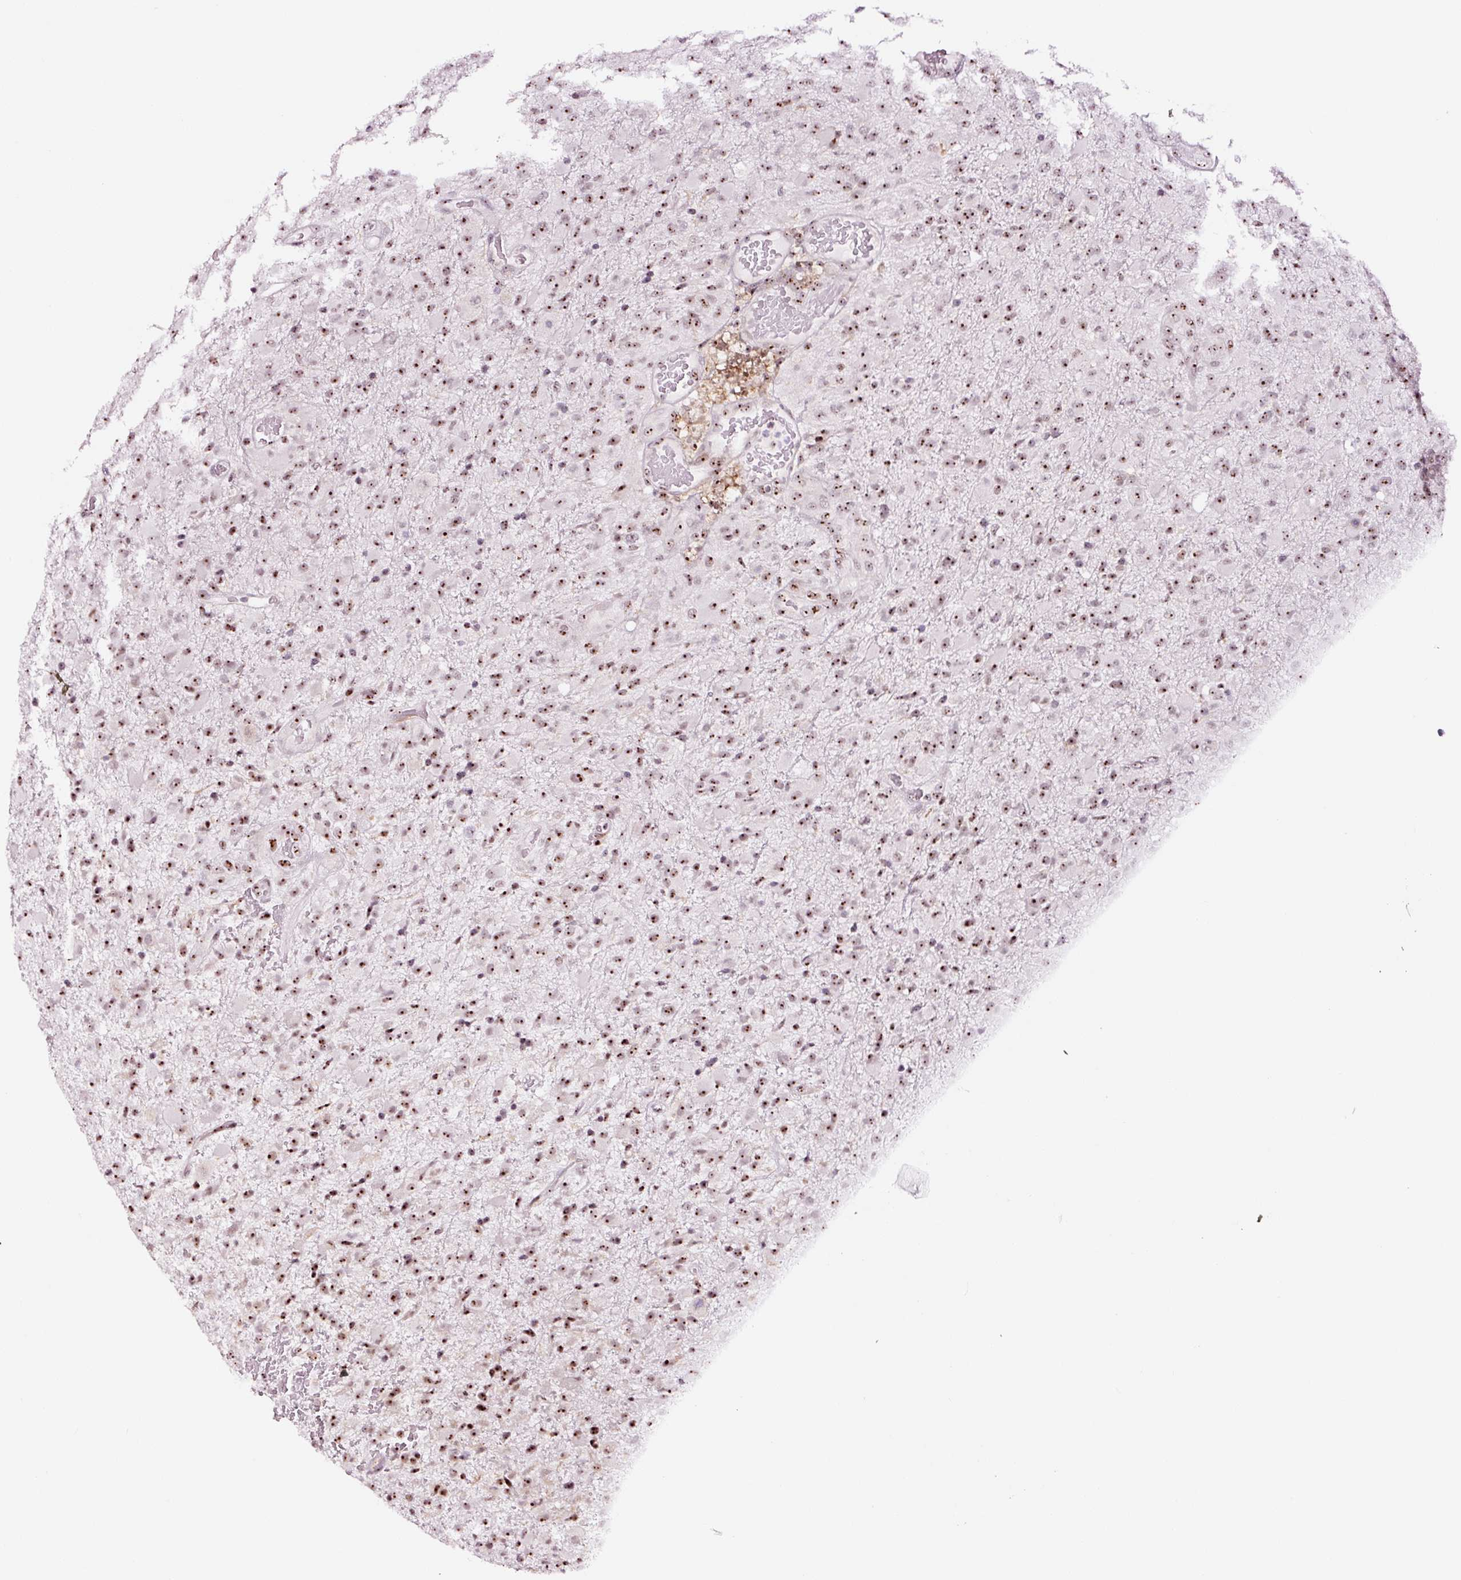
{"staining": {"intensity": "moderate", "quantity": ">75%", "location": "nuclear"}, "tissue": "glioma", "cell_type": "Tumor cells", "image_type": "cancer", "snomed": [{"axis": "morphology", "description": "Glioma, malignant, Low grade"}, {"axis": "topography", "description": "Brain"}], "caption": "Glioma was stained to show a protein in brown. There is medium levels of moderate nuclear expression in approximately >75% of tumor cells.", "gene": "GNL3", "patient": {"sex": "male", "age": 65}}